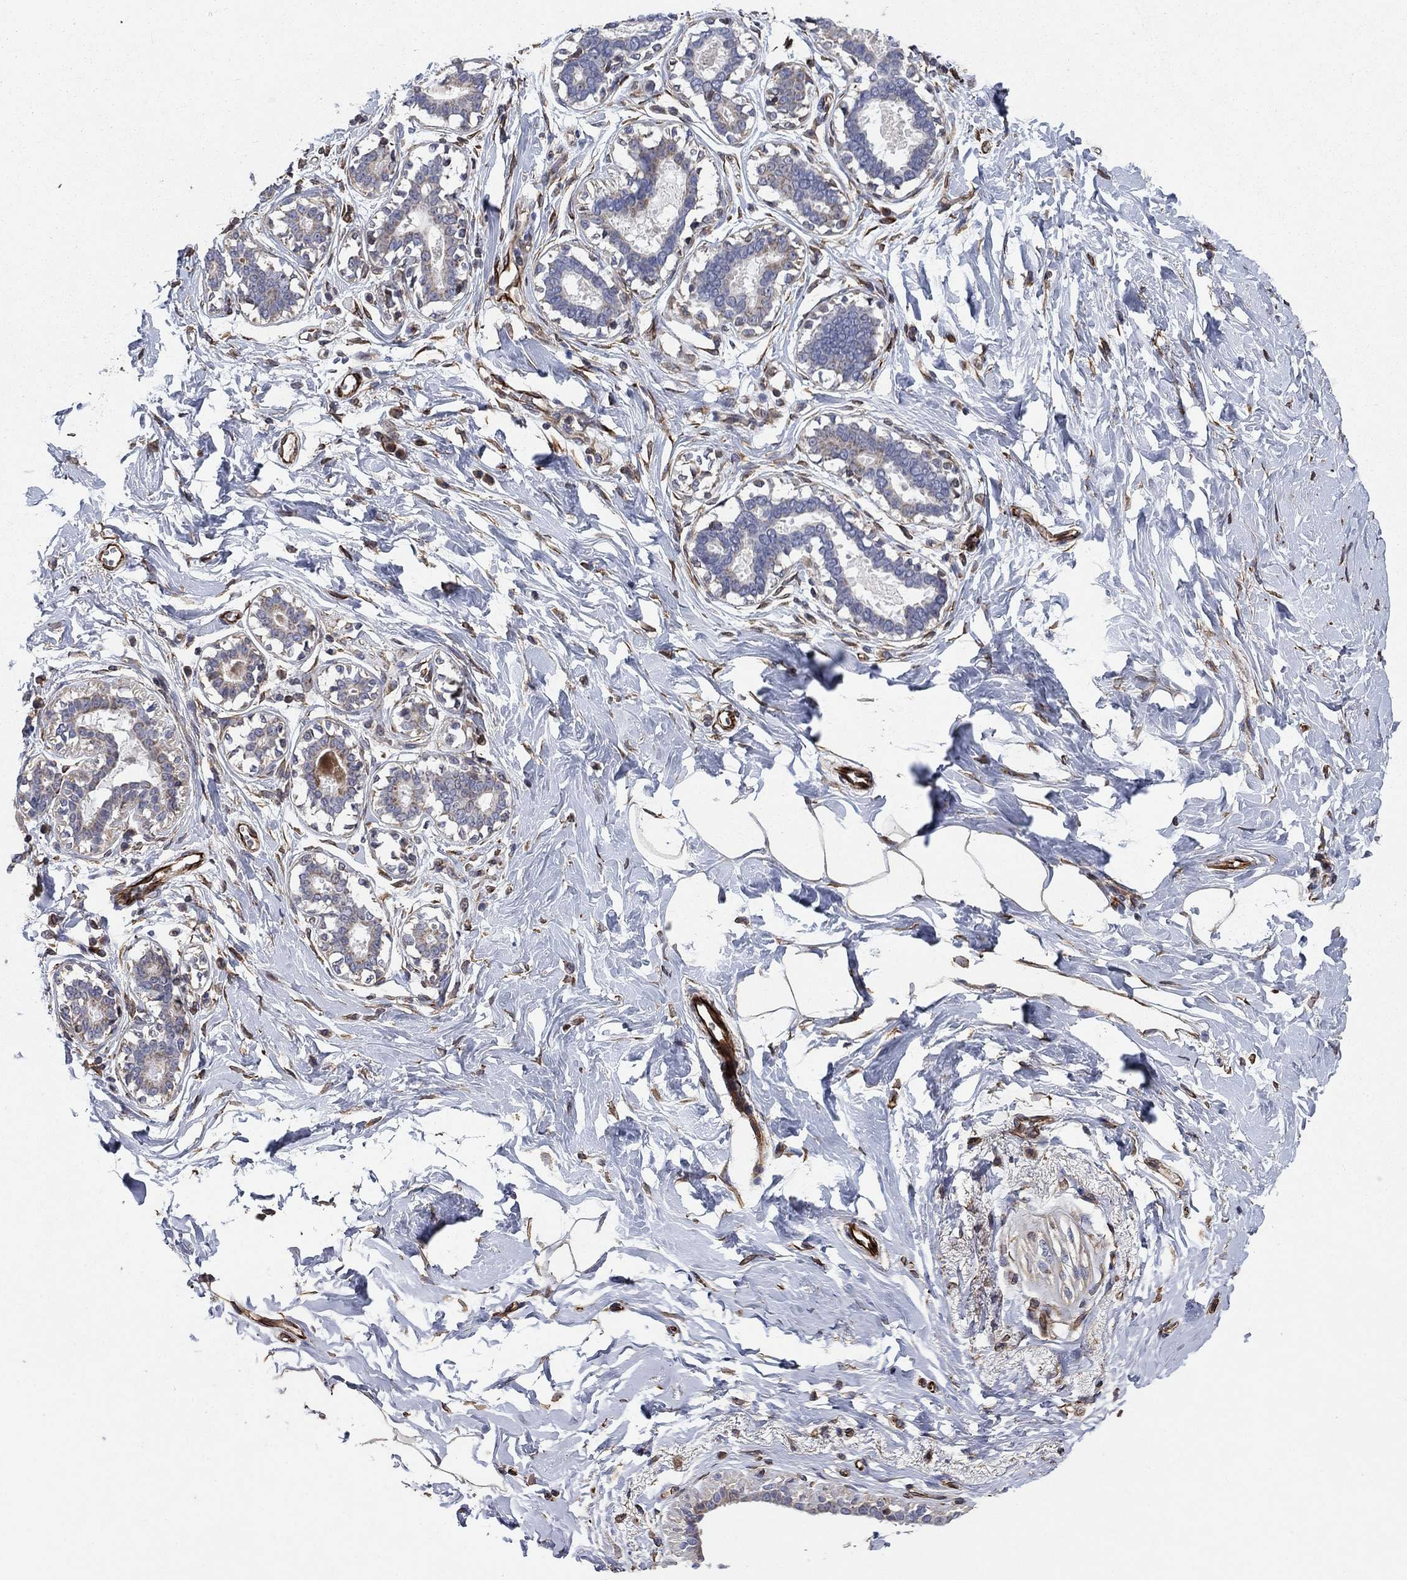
{"staining": {"intensity": "negative", "quantity": "none", "location": "none"}, "tissue": "breast", "cell_type": "Adipocytes", "image_type": "normal", "snomed": [{"axis": "morphology", "description": "Normal tissue, NOS"}, {"axis": "morphology", "description": "Lobular carcinoma, in situ"}, {"axis": "topography", "description": "Breast"}], "caption": "There is no significant expression in adipocytes of breast. Brightfield microscopy of immunohistochemistry (IHC) stained with DAB (brown) and hematoxylin (blue), captured at high magnification.", "gene": "NDUFC1", "patient": {"sex": "female", "age": 35}}